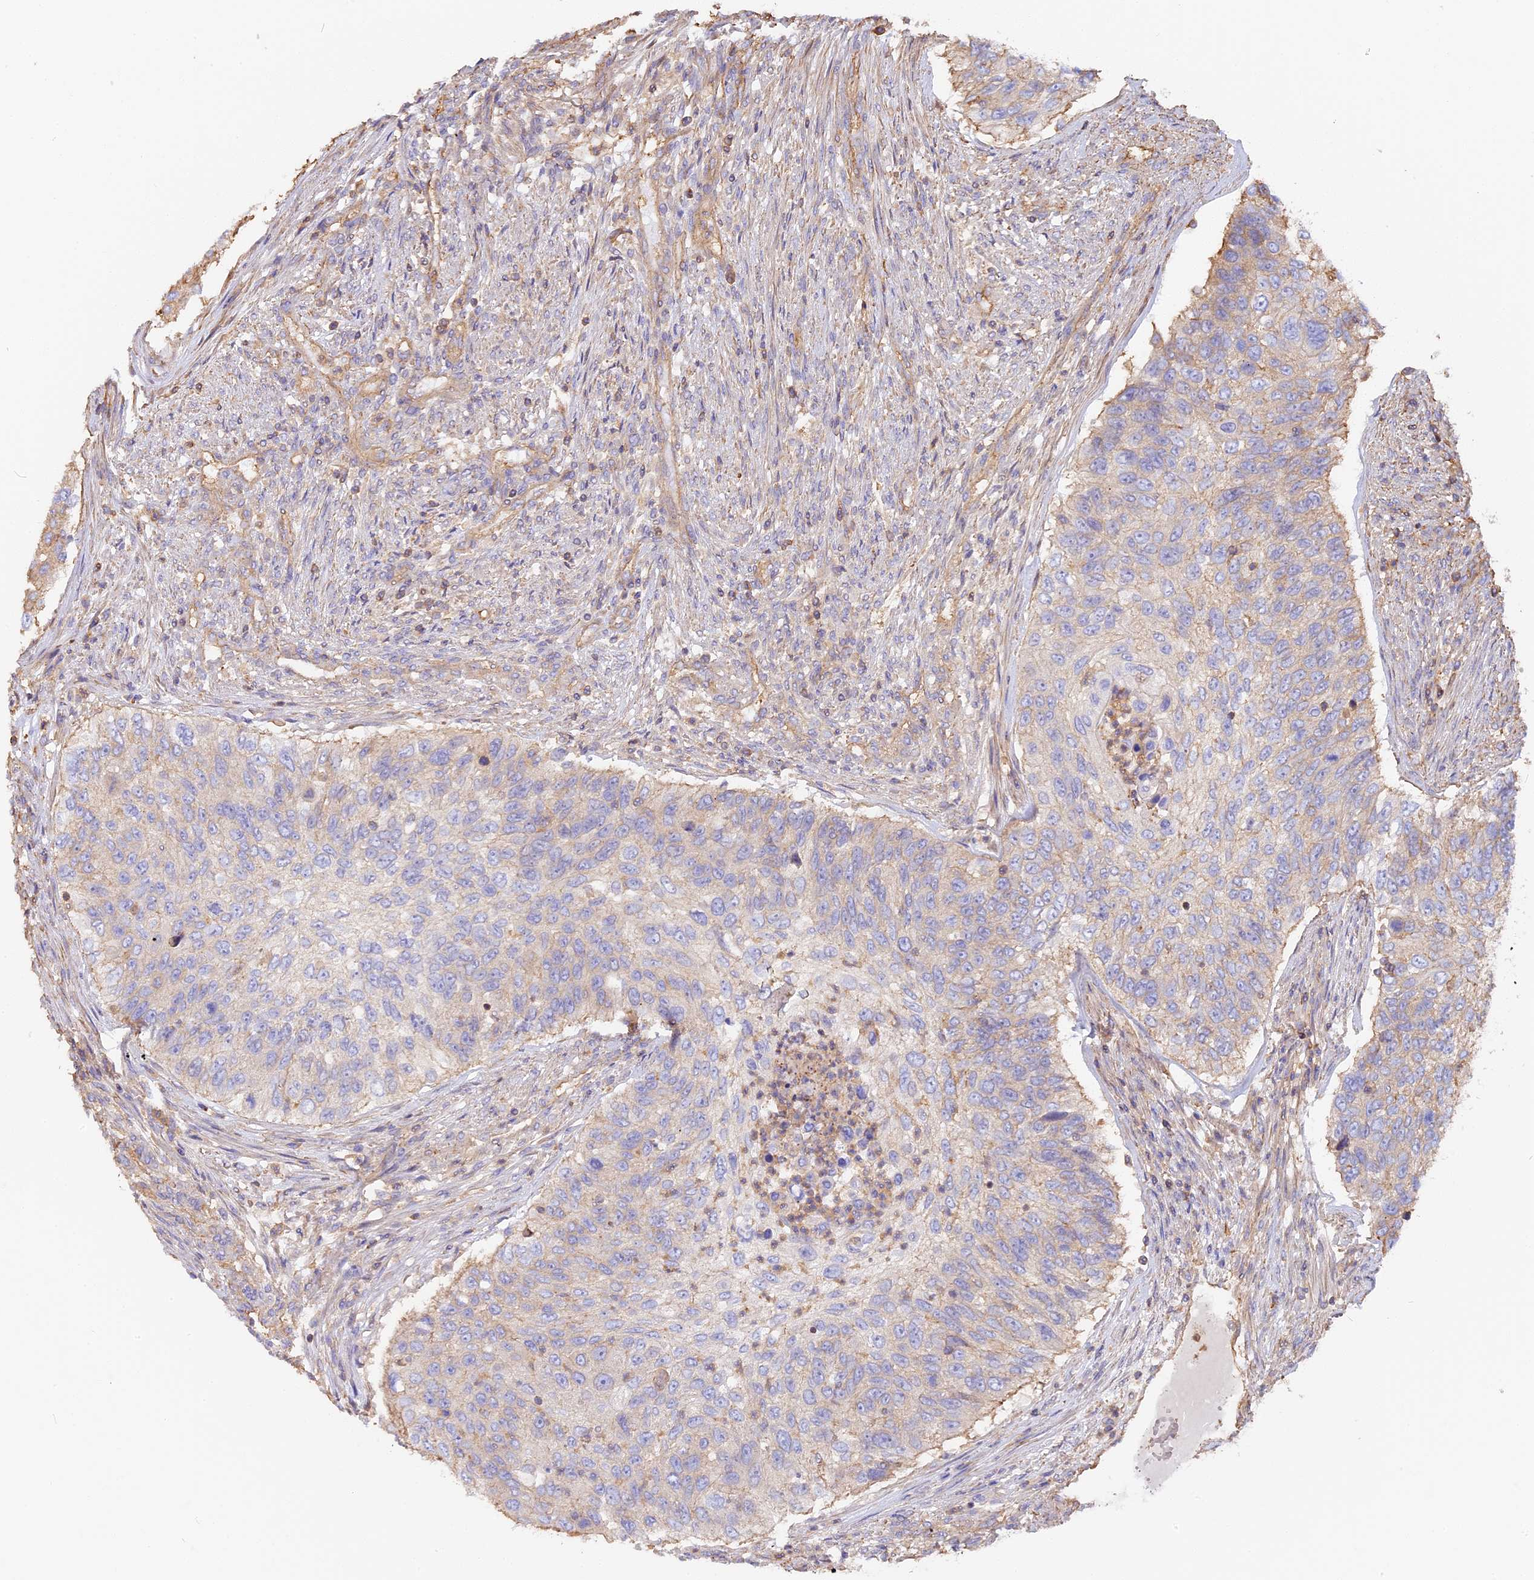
{"staining": {"intensity": "weak", "quantity": "<25%", "location": "cytoplasmic/membranous"}, "tissue": "urothelial cancer", "cell_type": "Tumor cells", "image_type": "cancer", "snomed": [{"axis": "morphology", "description": "Urothelial carcinoma, High grade"}, {"axis": "topography", "description": "Urinary bladder"}], "caption": "This is an immunohistochemistry image of human urothelial carcinoma (high-grade). There is no positivity in tumor cells.", "gene": "VPS18", "patient": {"sex": "female", "age": 60}}